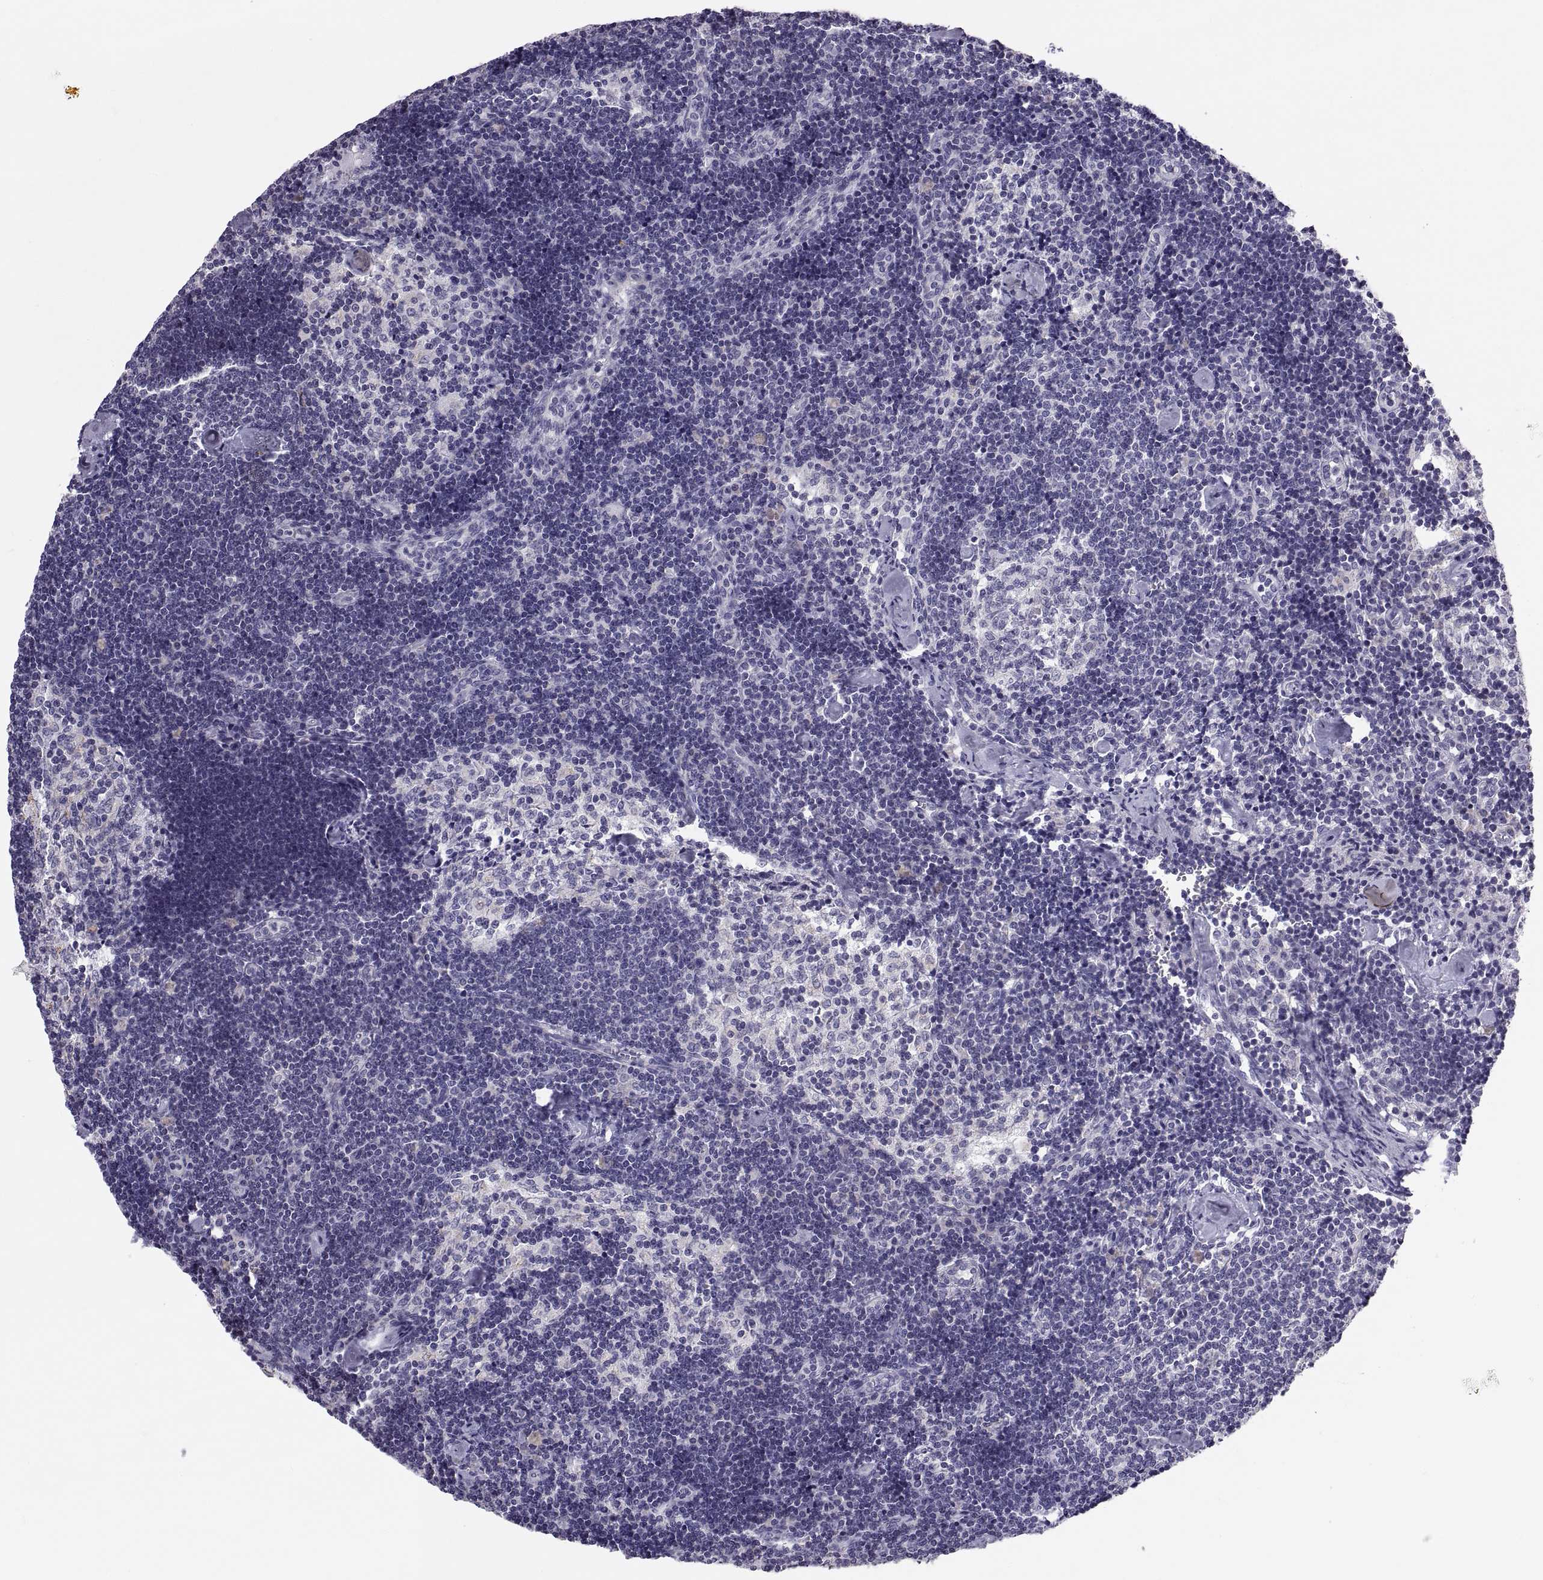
{"staining": {"intensity": "negative", "quantity": "none", "location": "none"}, "tissue": "lymph node", "cell_type": "Germinal center cells", "image_type": "normal", "snomed": [{"axis": "morphology", "description": "Normal tissue, NOS"}, {"axis": "topography", "description": "Lymph node"}], "caption": "Immunohistochemical staining of unremarkable lymph node reveals no significant positivity in germinal center cells.", "gene": "TNNC1", "patient": {"sex": "female", "age": 42}}